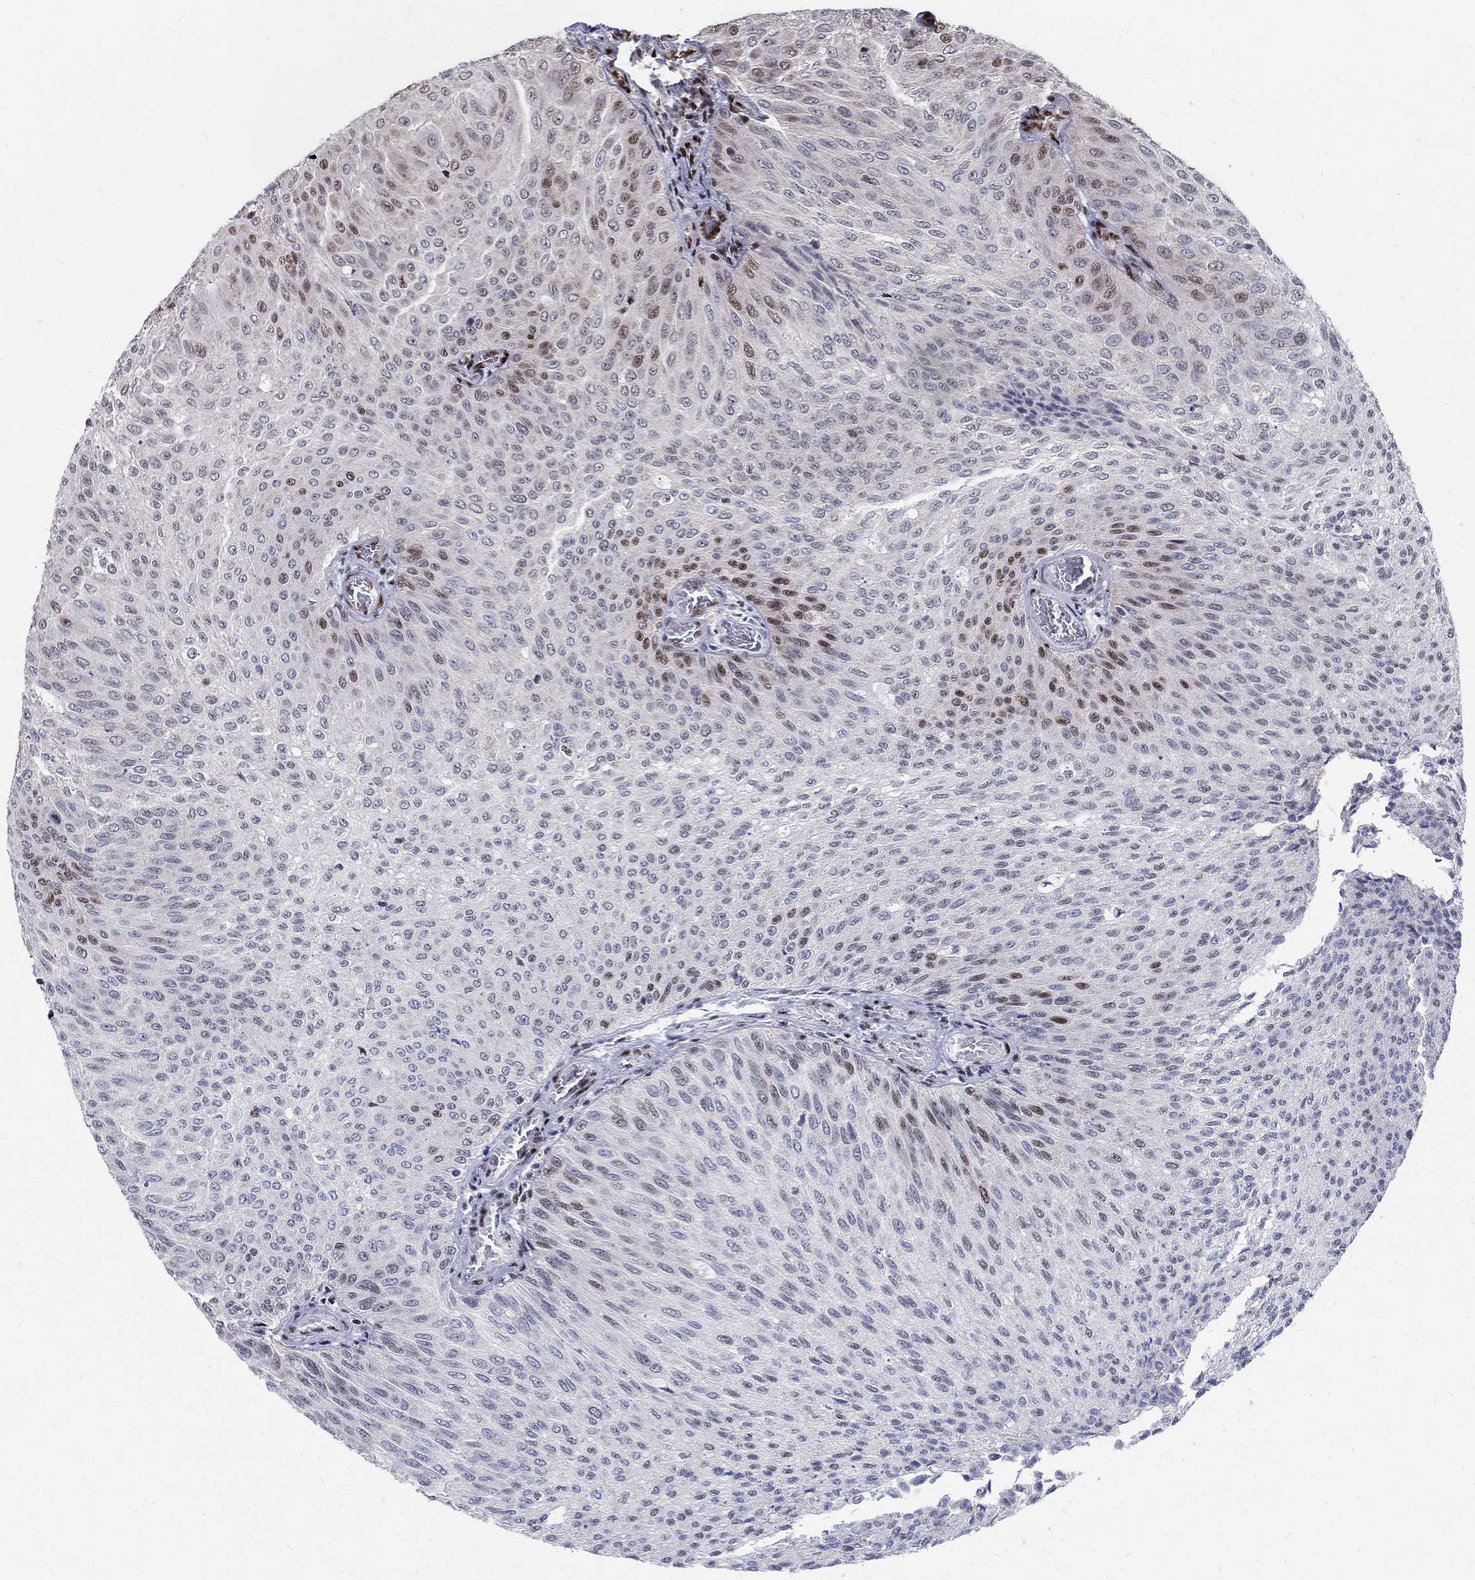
{"staining": {"intensity": "strong", "quantity": "<25%", "location": "nuclear"}, "tissue": "urothelial cancer", "cell_type": "Tumor cells", "image_type": "cancer", "snomed": [{"axis": "morphology", "description": "Urothelial carcinoma, Low grade"}, {"axis": "topography", "description": "Ureter, NOS"}, {"axis": "topography", "description": "Urinary bladder"}], "caption": "Brown immunohistochemical staining in human urothelial carcinoma (low-grade) exhibits strong nuclear staining in approximately <25% of tumor cells. Ihc stains the protein of interest in brown and the nuclei are stained blue.", "gene": "FBXO16", "patient": {"sex": "male", "age": 78}}